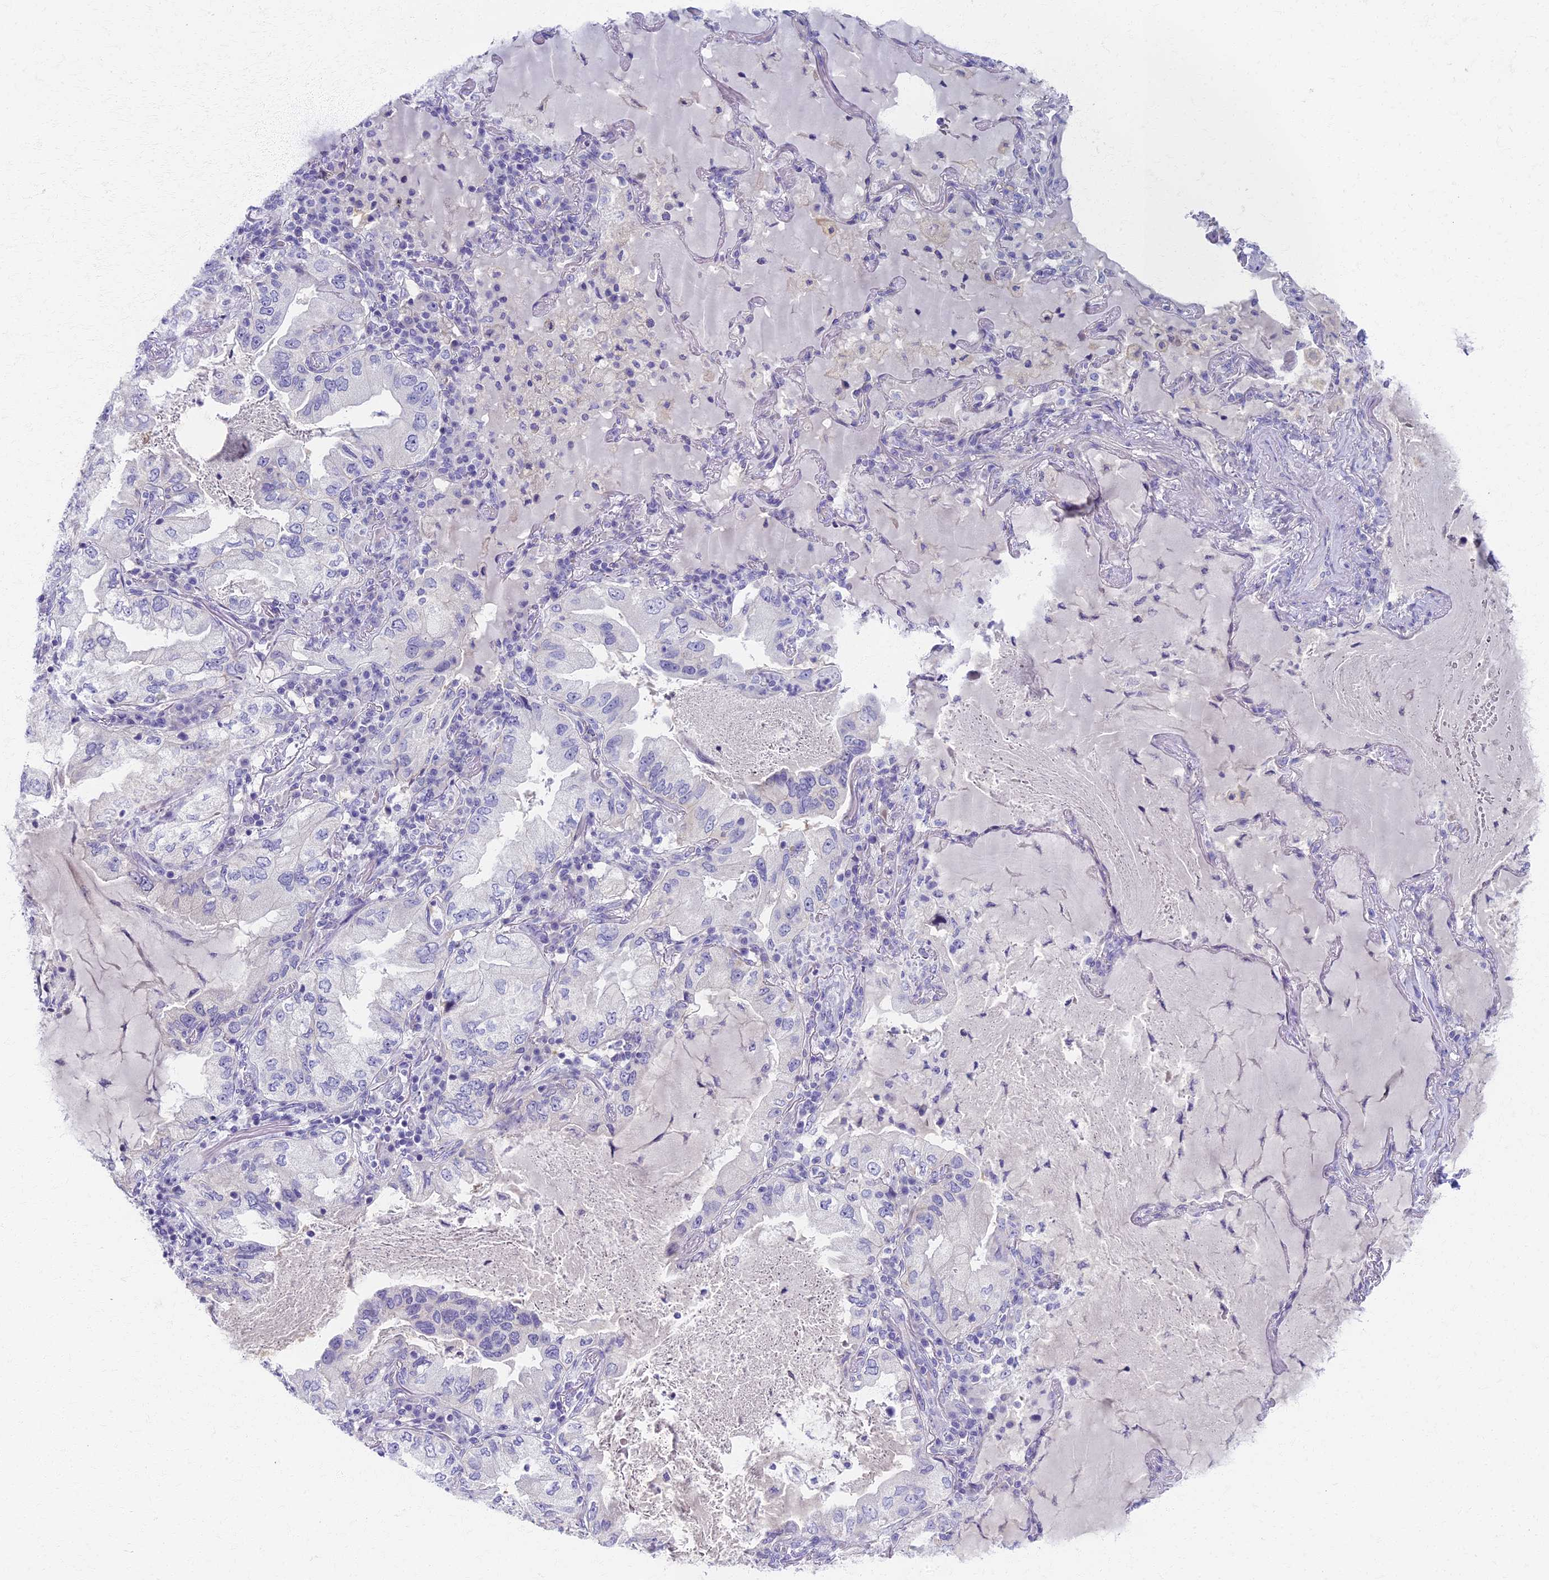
{"staining": {"intensity": "negative", "quantity": "none", "location": "none"}, "tissue": "lung cancer", "cell_type": "Tumor cells", "image_type": "cancer", "snomed": [{"axis": "morphology", "description": "Adenocarcinoma, NOS"}, {"axis": "topography", "description": "Lung"}], "caption": "Immunohistochemistry photomicrograph of neoplastic tissue: human lung adenocarcinoma stained with DAB (3,3'-diaminobenzidine) demonstrates no significant protein expression in tumor cells.", "gene": "AP4E1", "patient": {"sex": "female", "age": 69}}